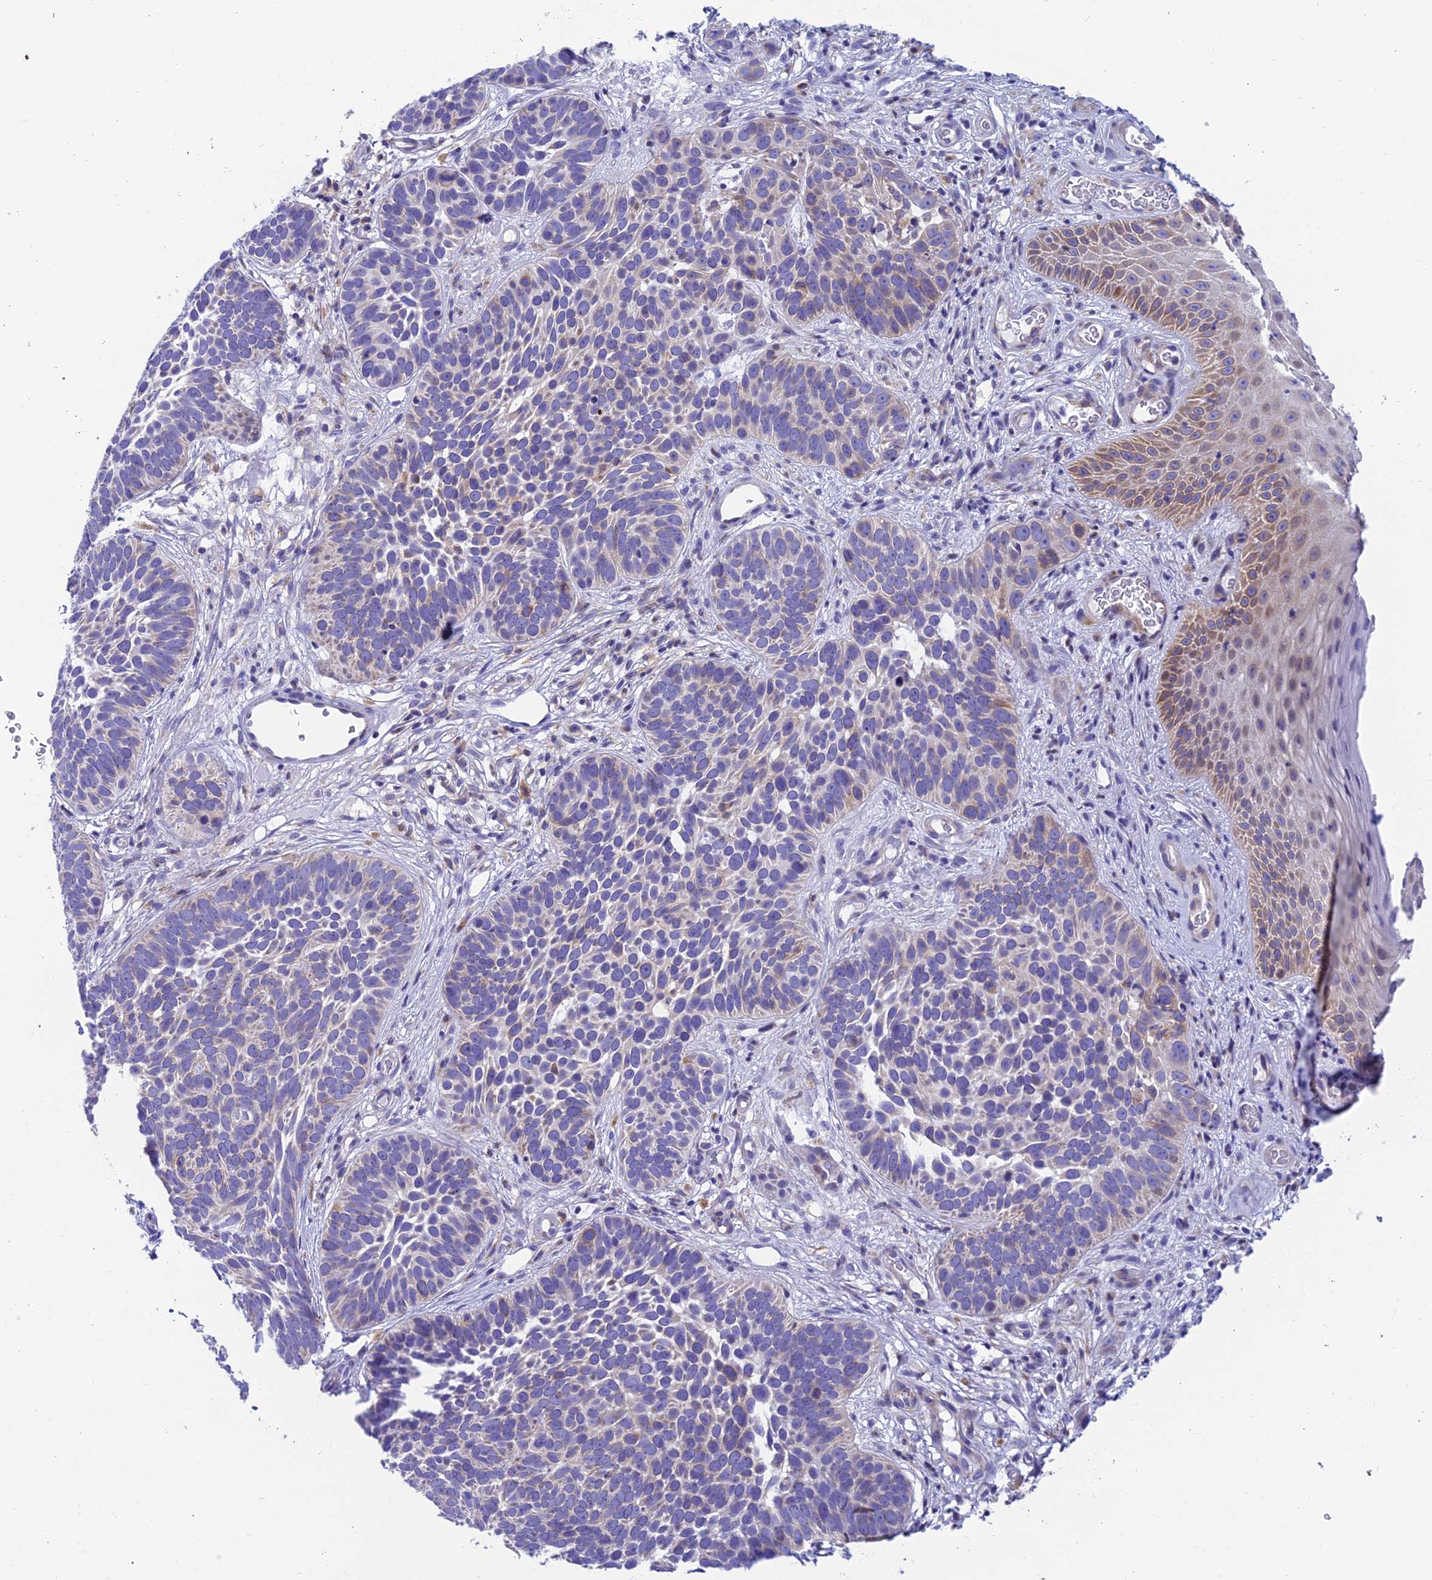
{"staining": {"intensity": "weak", "quantity": "<25%", "location": "cytoplasmic/membranous"}, "tissue": "skin cancer", "cell_type": "Tumor cells", "image_type": "cancer", "snomed": [{"axis": "morphology", "description": "Basal cell carcinoma"}, {"axis": "topography", "description": "Skin"}], "caption": "IHC image of neoplastic tissue: human skin cancer (basal cell carcinoma) stained with DAB reveals no significant protein staining in tumor cells.", "gene": "REEP4", "patient": {"sex": "male", "age": 89}}